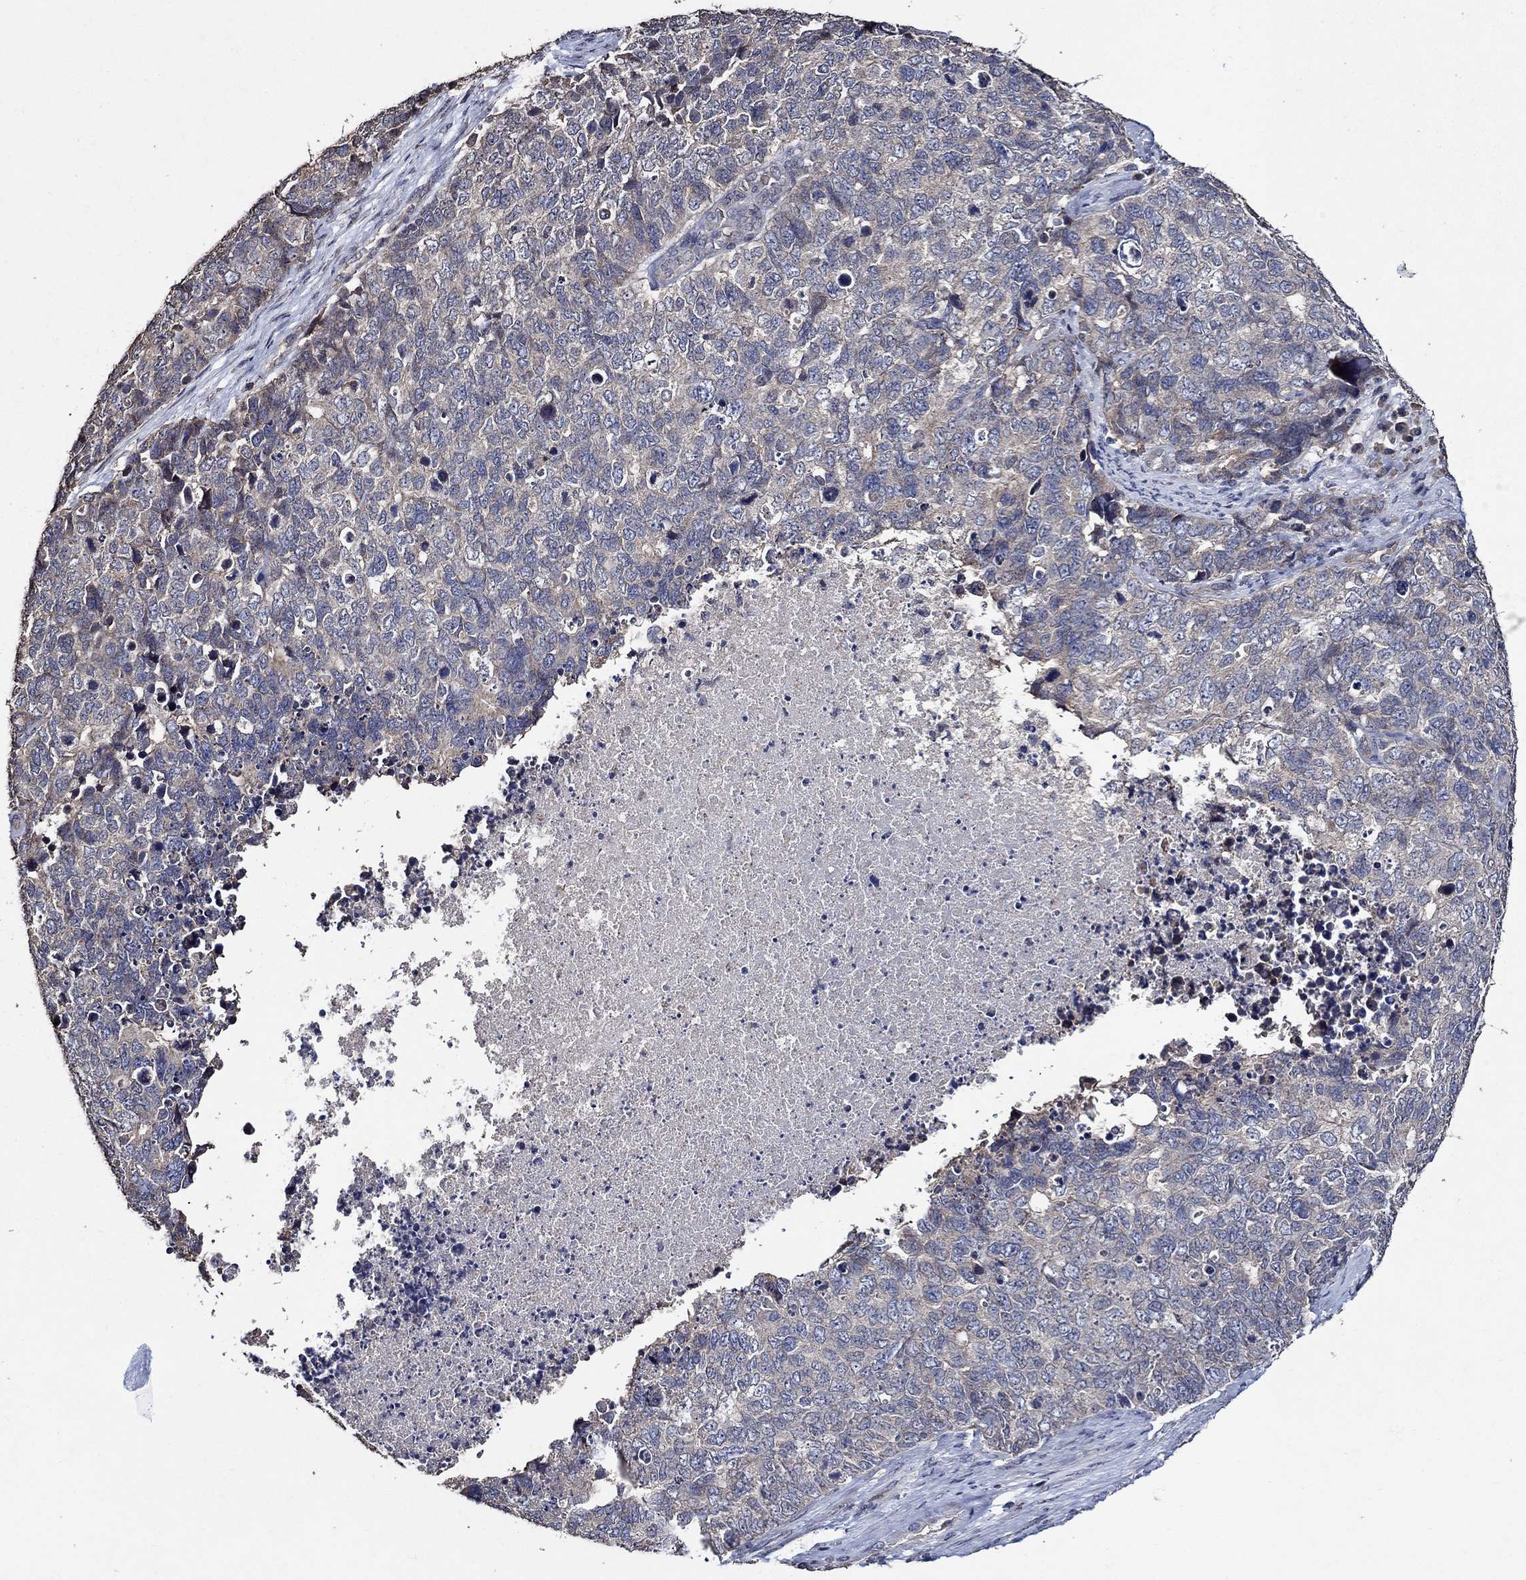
{"staining": {"intensity": "weak", "quantity": "<25%", "location": "cytoplasmic/membranous"}, "tissue": "cervical cancer", "cell_type": "Tumor cells", "image_type": "cancer", "snomed": [{"axis": "morphology", "description": "Squamous cell carcinoma, NOS"}, {"axis": "topography", "description": "Cervix"}], "caption": "There is no significant staining in tumor cells of cervical cancer.", "gene": "HAP1", "patient": {"sex": "female", "age": 63}}